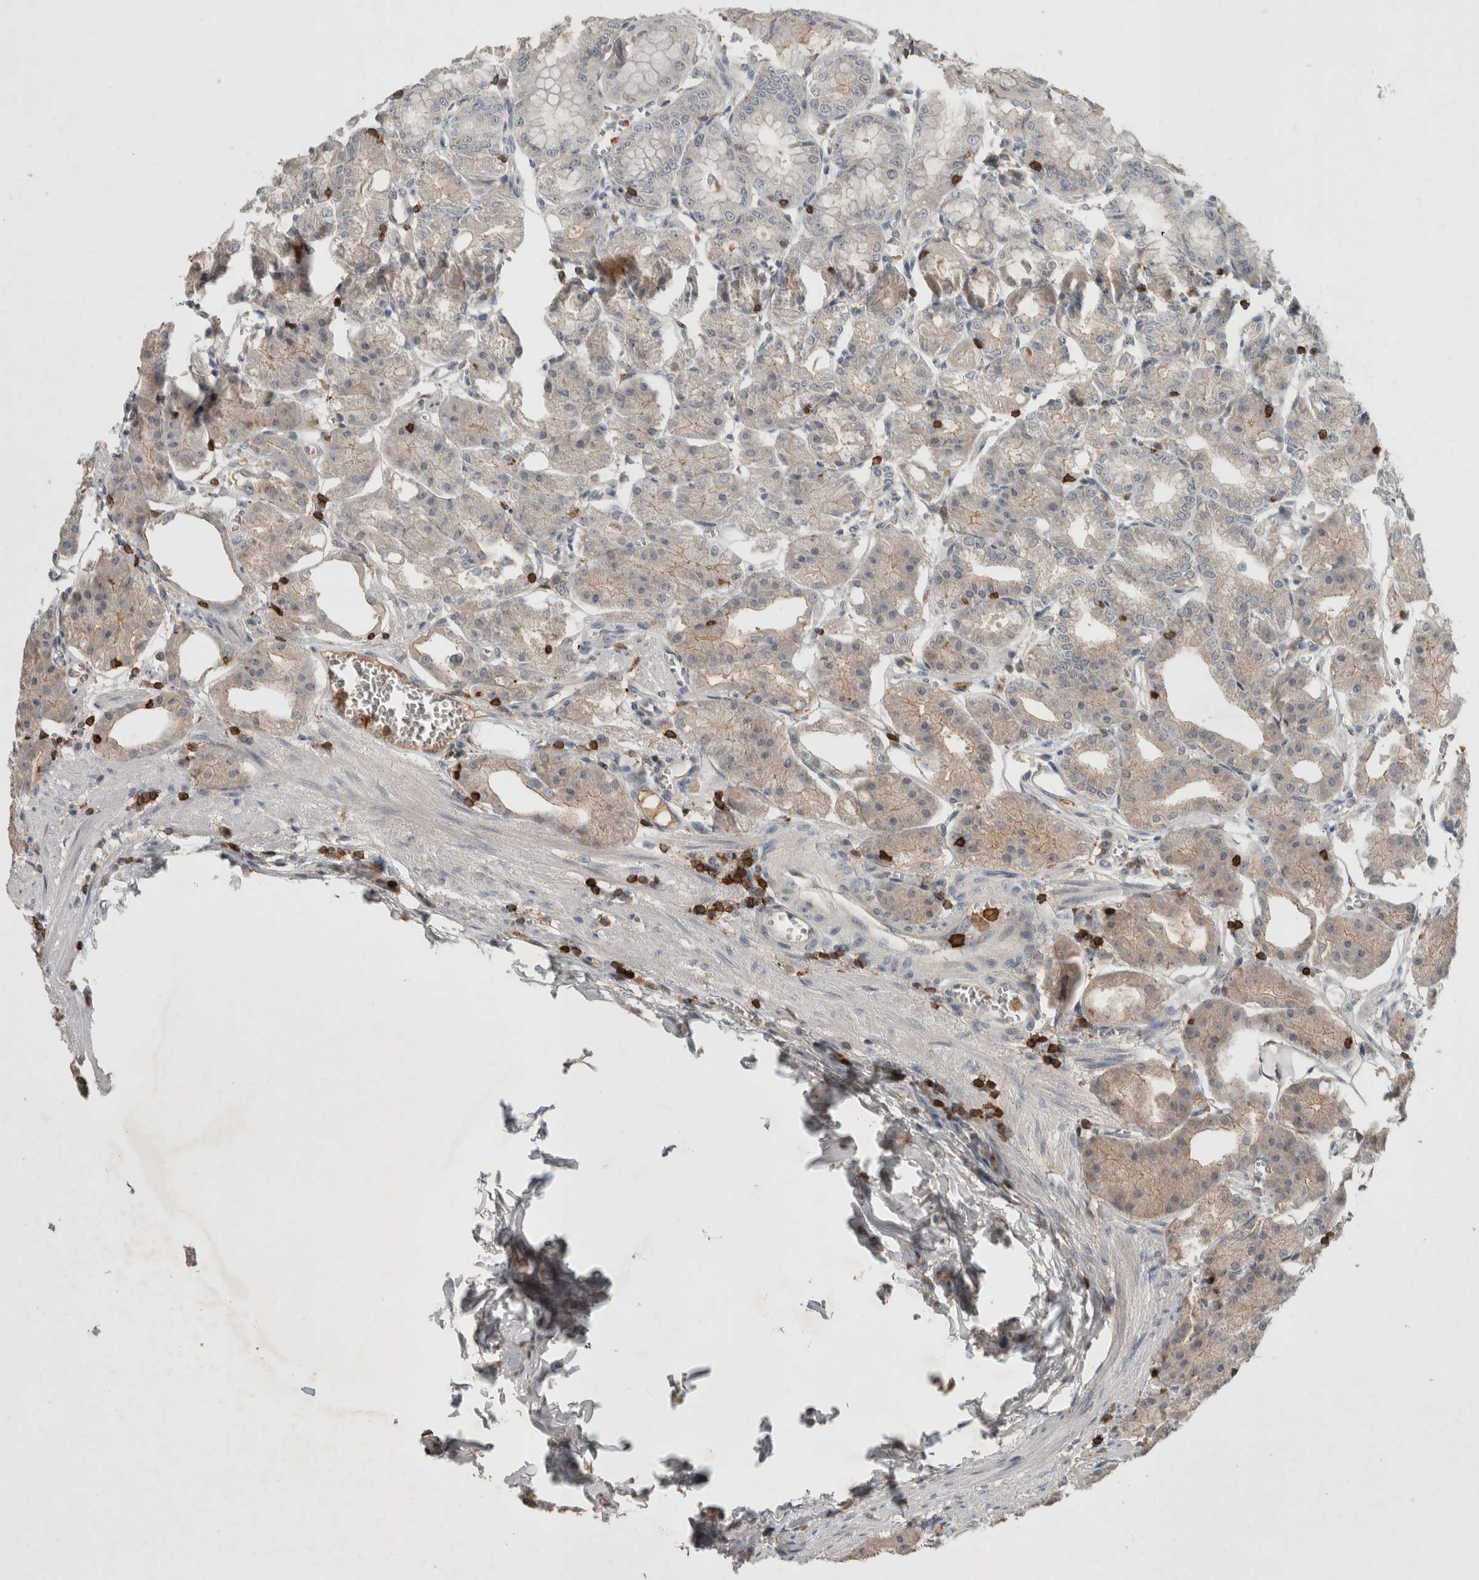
{"staining": {"intensity": "weak", "quantity": "<25%", "location": "cytoplasmic/membranous"}, "tissue": "stomach", "cell_type": "Glandular cells", "image_type": "normal", "snomed": [{"axis": "morphology", "description": "Normal tissue, NOS"}, {"axis": "topography", "description": "Stomach, lower"}], "caption": "The micrograph shows no significant positivity in glandular cells of stomach.", "gene": "GFRA2", "patient": {"sex": "male", "age": 71}}